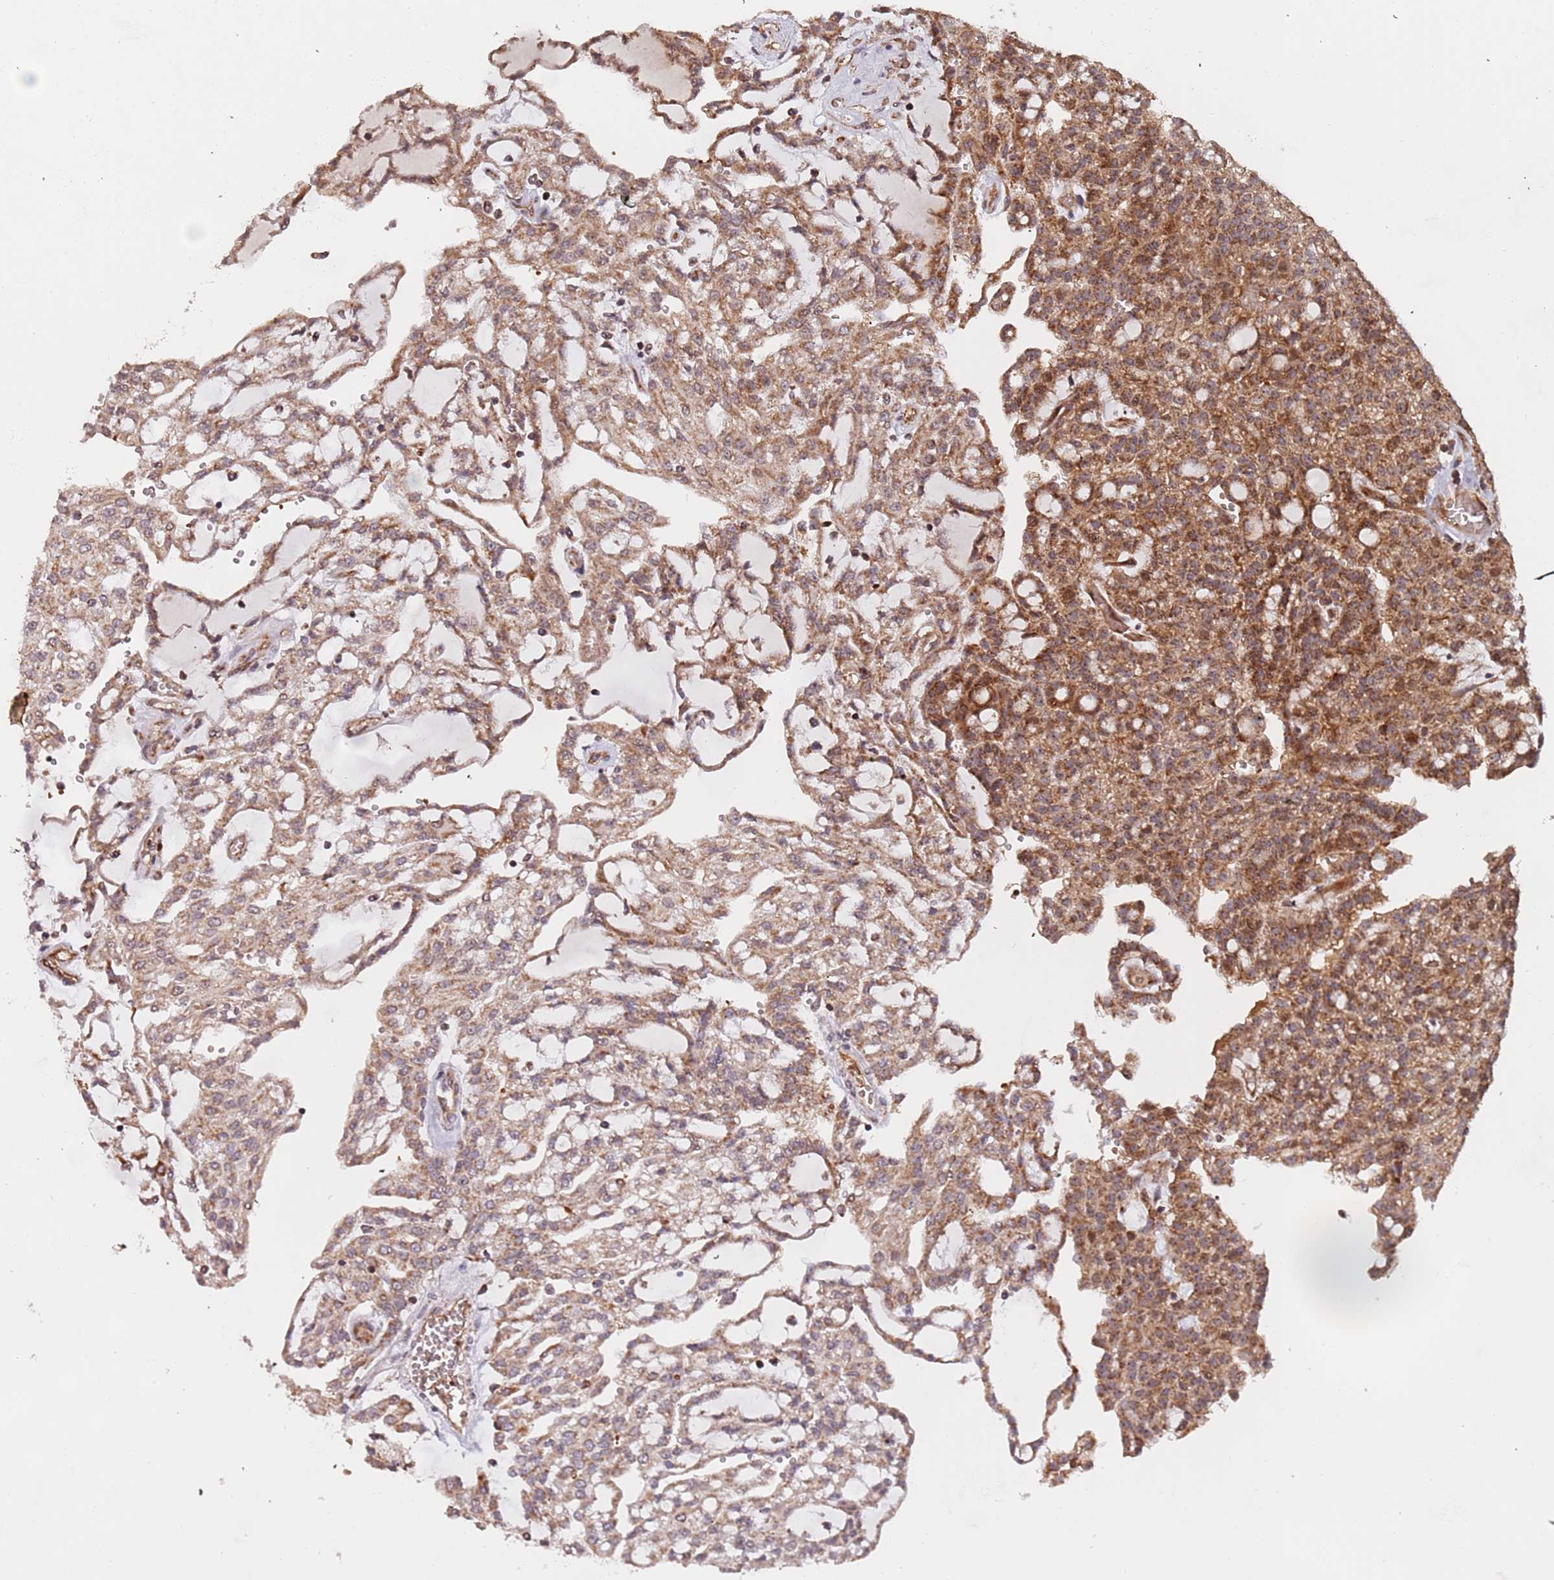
{"staining": {"intensity": "moderate", "quantity": ">75%", "location": "cytoplasmic/membranous"}, "tissue": "renal cancer", "cell_type": "Tumor cells", "image_type": "cancer", "snomed": [{"axis": "morphology", "description": "Adenocarcinoma, NOS"}, {"axis": "topography", "description": "Kidney"}], "caption": "Moderate cytoplasmic/membranous expression is seen in about >75% of tumor cells in renal cancer (adenocarcinoma).", "gene": "DCHS1", "patient": {"sex": "male", "age": 63}}